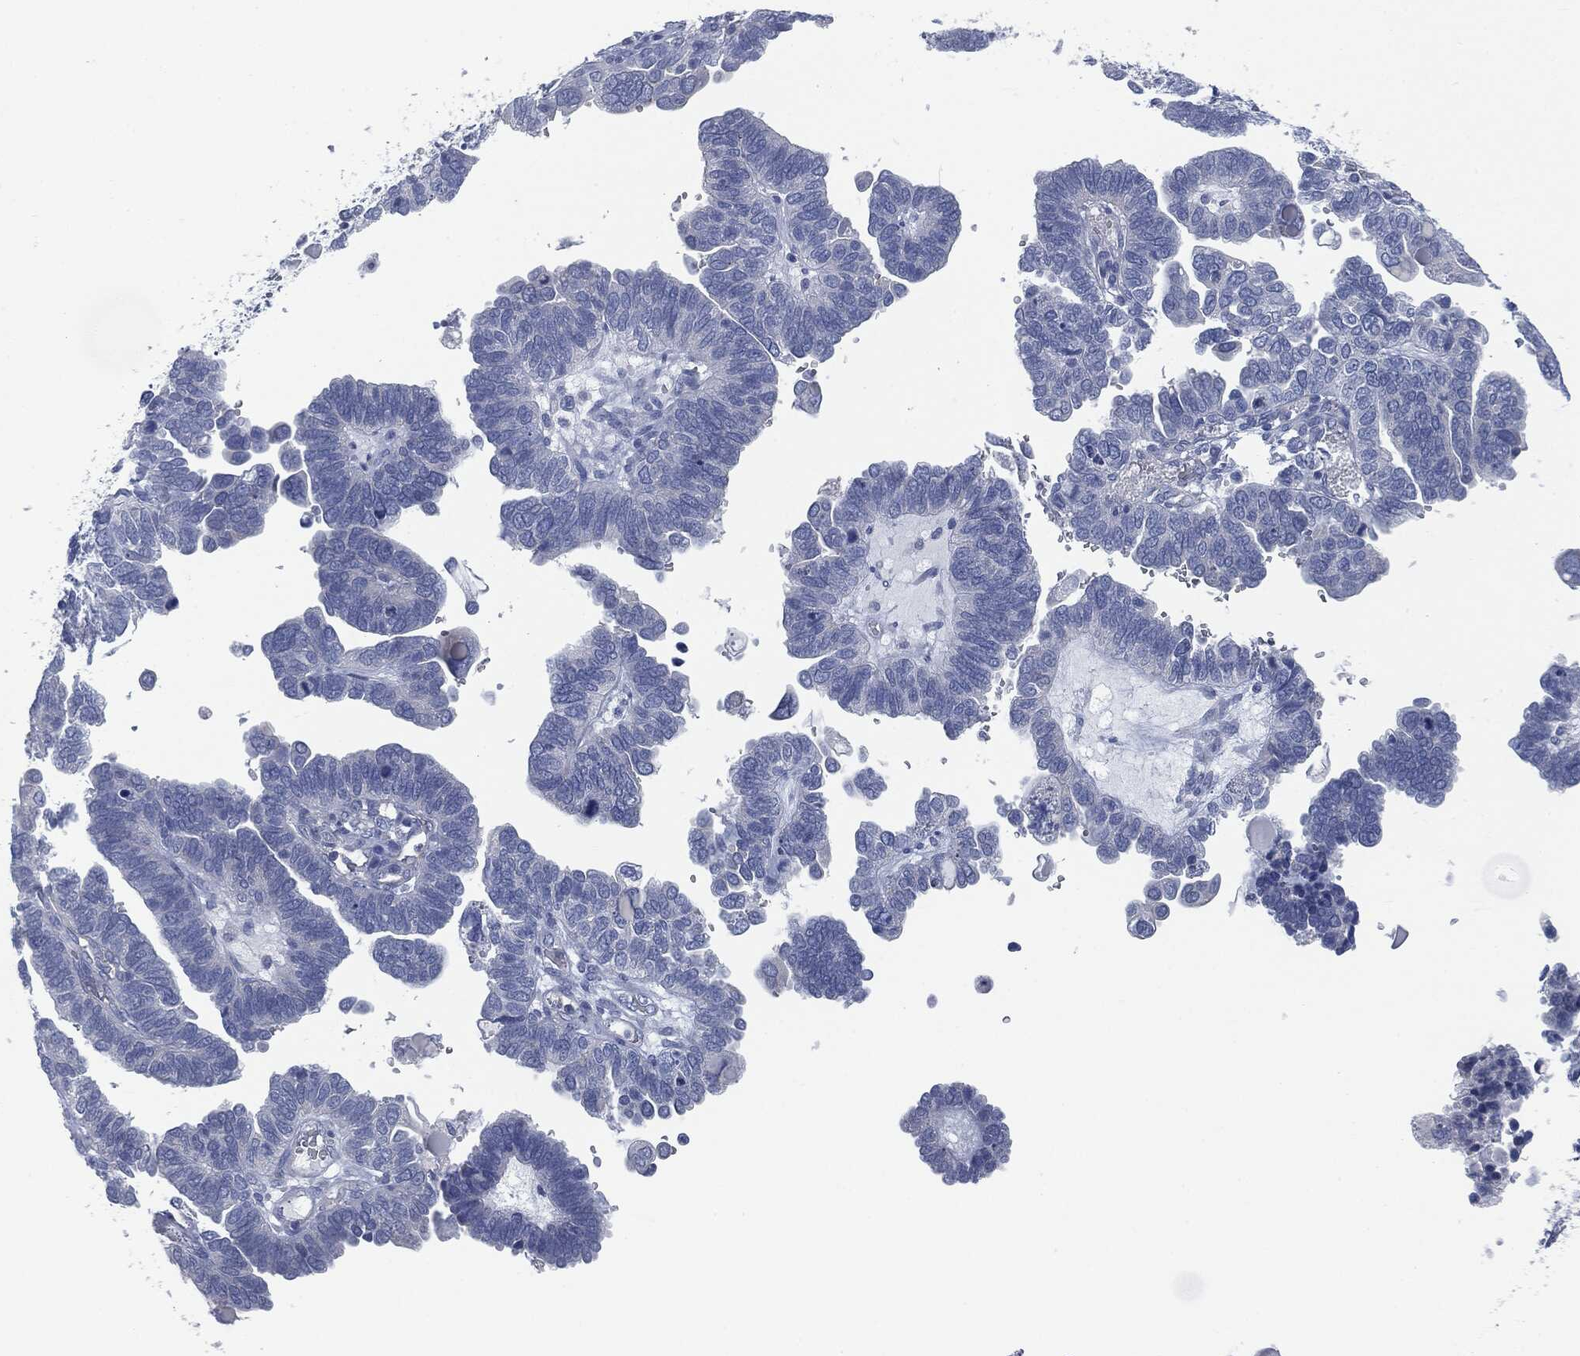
{"staining": {"intensity": "negative", "quantity": "none", "location": "none"}, "tissue": "ovarian cancer", "cell_type": "Tumor cells", "image_type": "cancer", "snomed": [{"axis": "morphology", "description": "Cystadenocarcinoma, serous, NOS"}, {"axis": "topography", "description": "Ovary"}], "caption": "This is an IHC image of human ovarian cancer. There is no positivity in tumor cells.", "gene": "CAV3", "patient": {"sex": "female", "age": 51}}